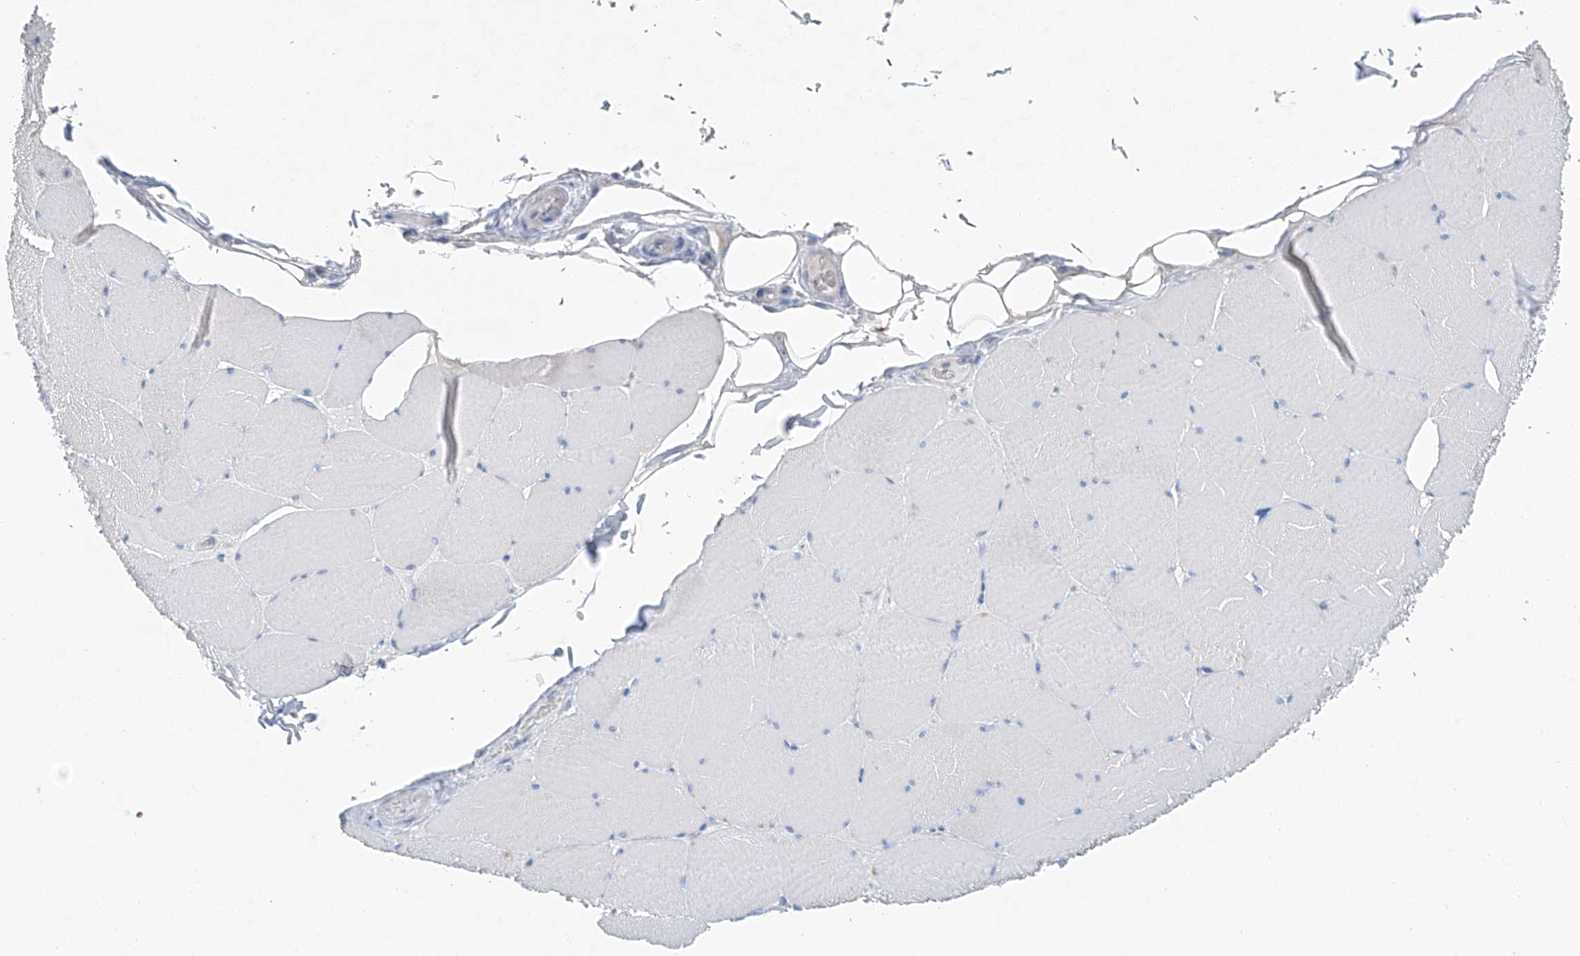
{"staining": {"intensity": "negative", "quantity": "none", "location": "none"}, "tissue": "skeletal muscle", "cell_type": "Myocytes", "image_type": "normal", "snomed": [{"axis": "morphology", "description": "Normal tissue, NOS"}, {"axis": "topography", "description": "Skeletal muscle"}, {"axis": "topography", "description": "Head-Neck"}], "caption": "A high-resolution image shows immunohistochemistry (IHC) staining of unremarkable skeletal muscle, which demonstrates no significant staining in myocytes.", "gene": "C1orf87", "patient": {"sex": "male", "age": 66}}